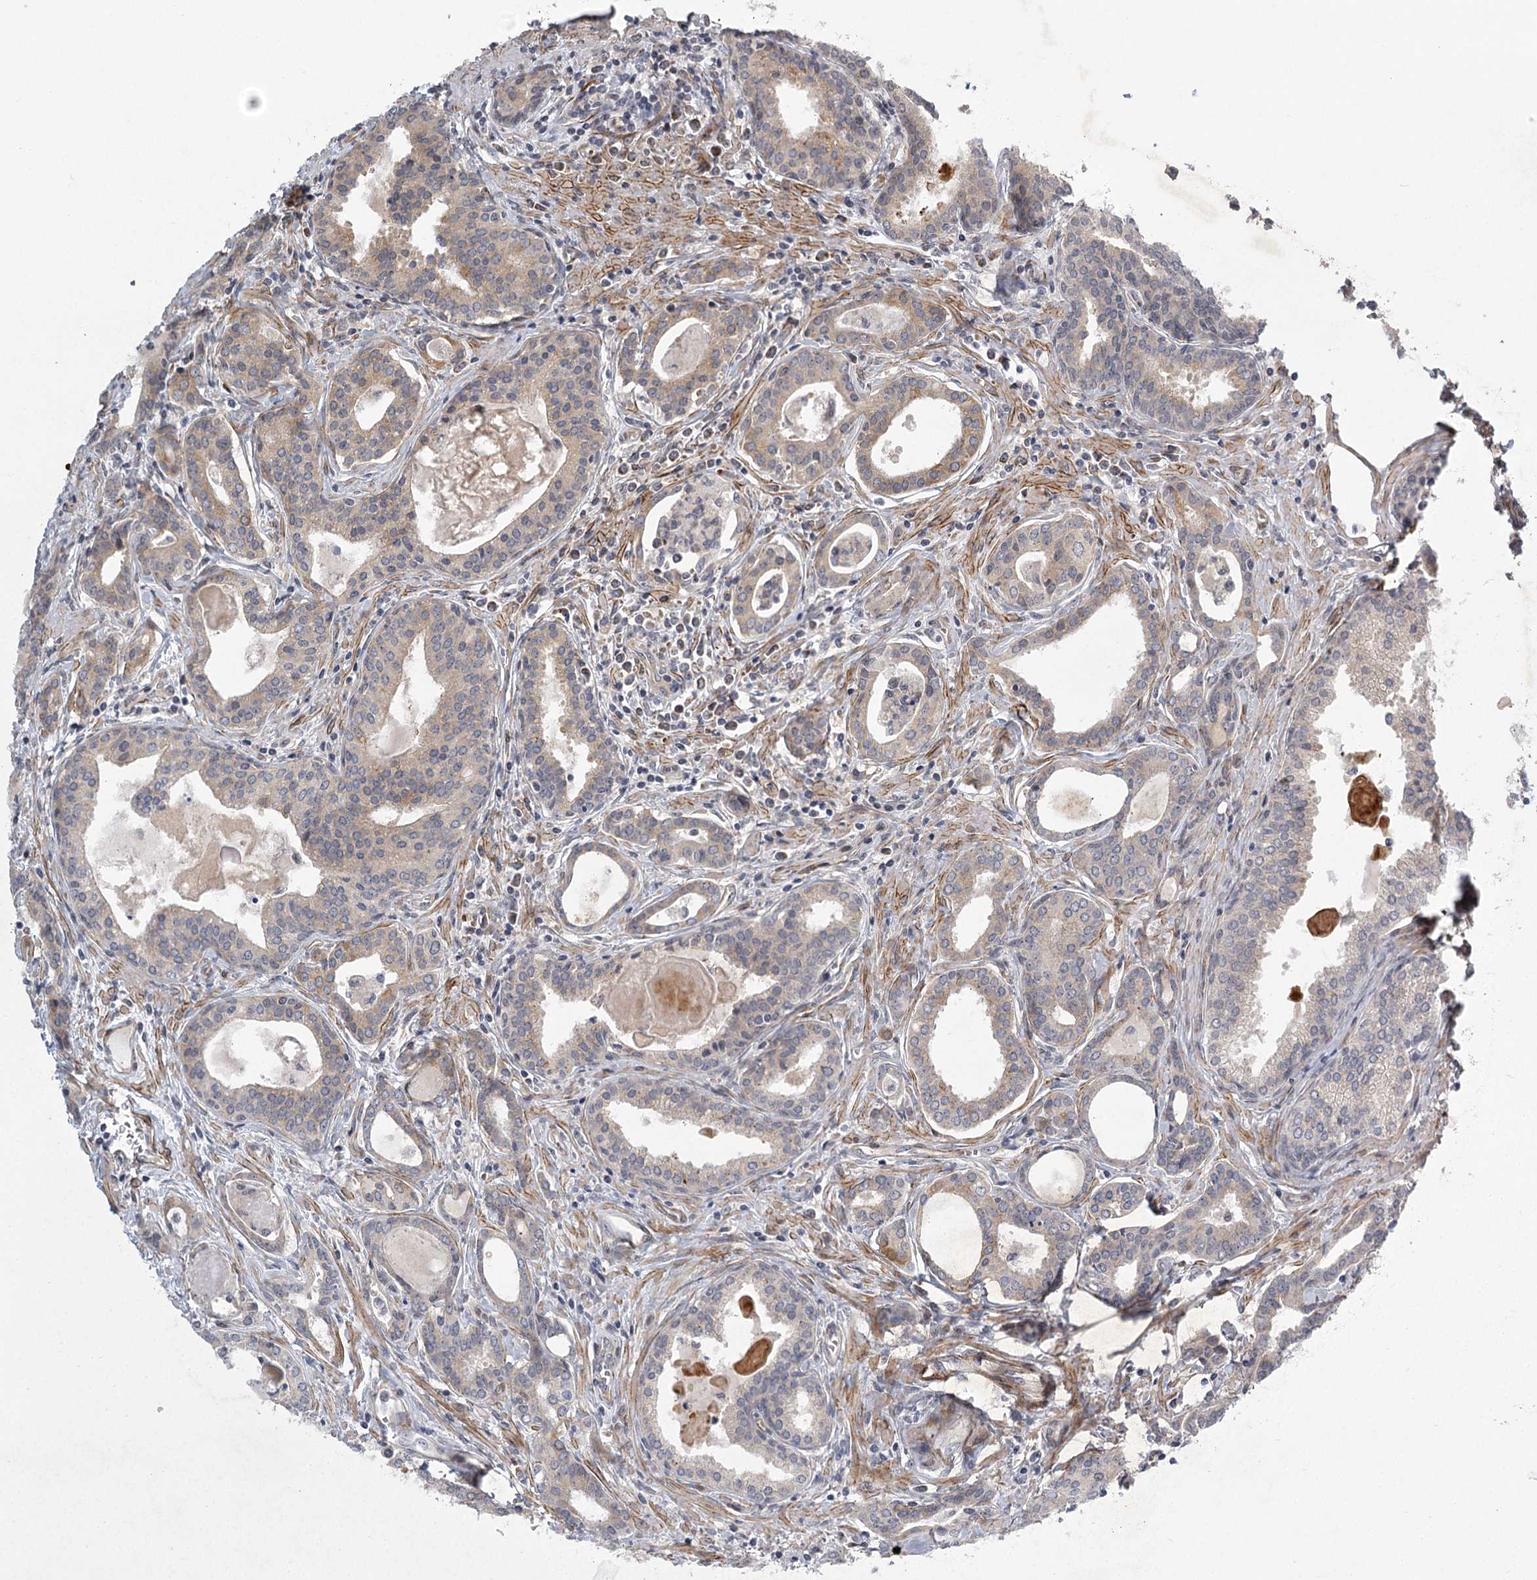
{"staining": {"intensity": "weak", "quantity": "25%-75%", "location": "cytoplasmic/membranous"}, "tissue": "prostate cancer", "cell_type": "Tumor cells", "image_type": "cancer", "snomed": [{"axis": "morphology", "description": "Adenocarcinoma, High grade"}, {"axis": "topography", "description": "Prostate"}], "caption": "The histopathology image shows a brown stain indicating the presence of a protein in the cytoplasmic/membranous of tumor cells in prostate high-grade adenocarcinoma.", "gene": "MEPE", "patient": {"sex": "male", "age": 68}}